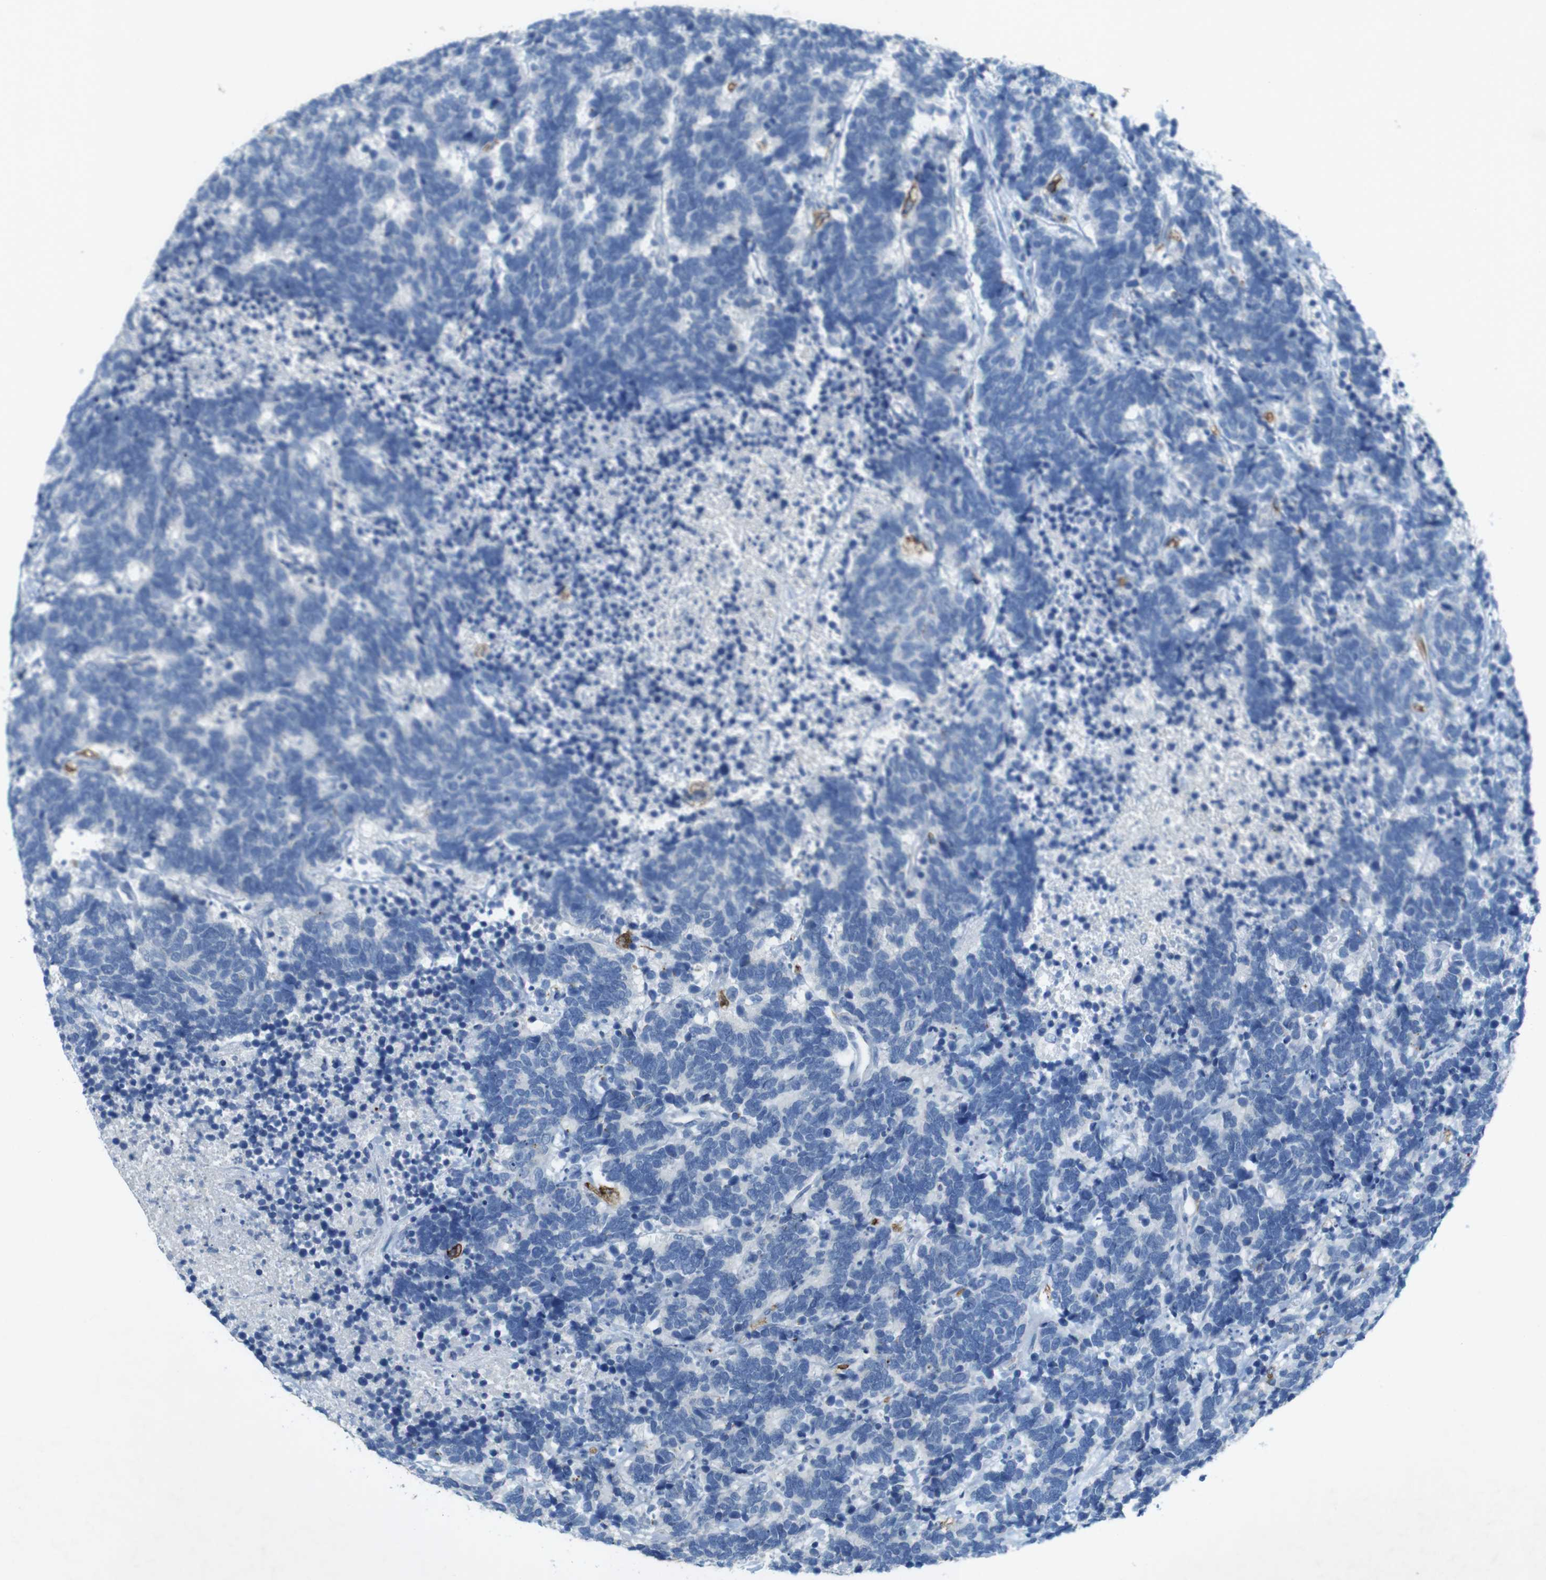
{"staining": {"intensity": "negative", "quantity": "none", "location": "none"}, "tissue": "carcinoid", "cell_type": "Tumor cells", "image_type": "cancer", "snomed": [{"axis": "morphology", "description": "Carcinoma, NOS"}, {"axis": "morphology", "description": "Carcinoid, malignant, NOS"}, {"axis": "topography", "description": "Urinary bladder"}], "caption": "Immunohistochemical staining of carcinoid shows no significant expression in tumor cells.", "gene": "CD320", "patient": {"sex": "male", "age": 57}}